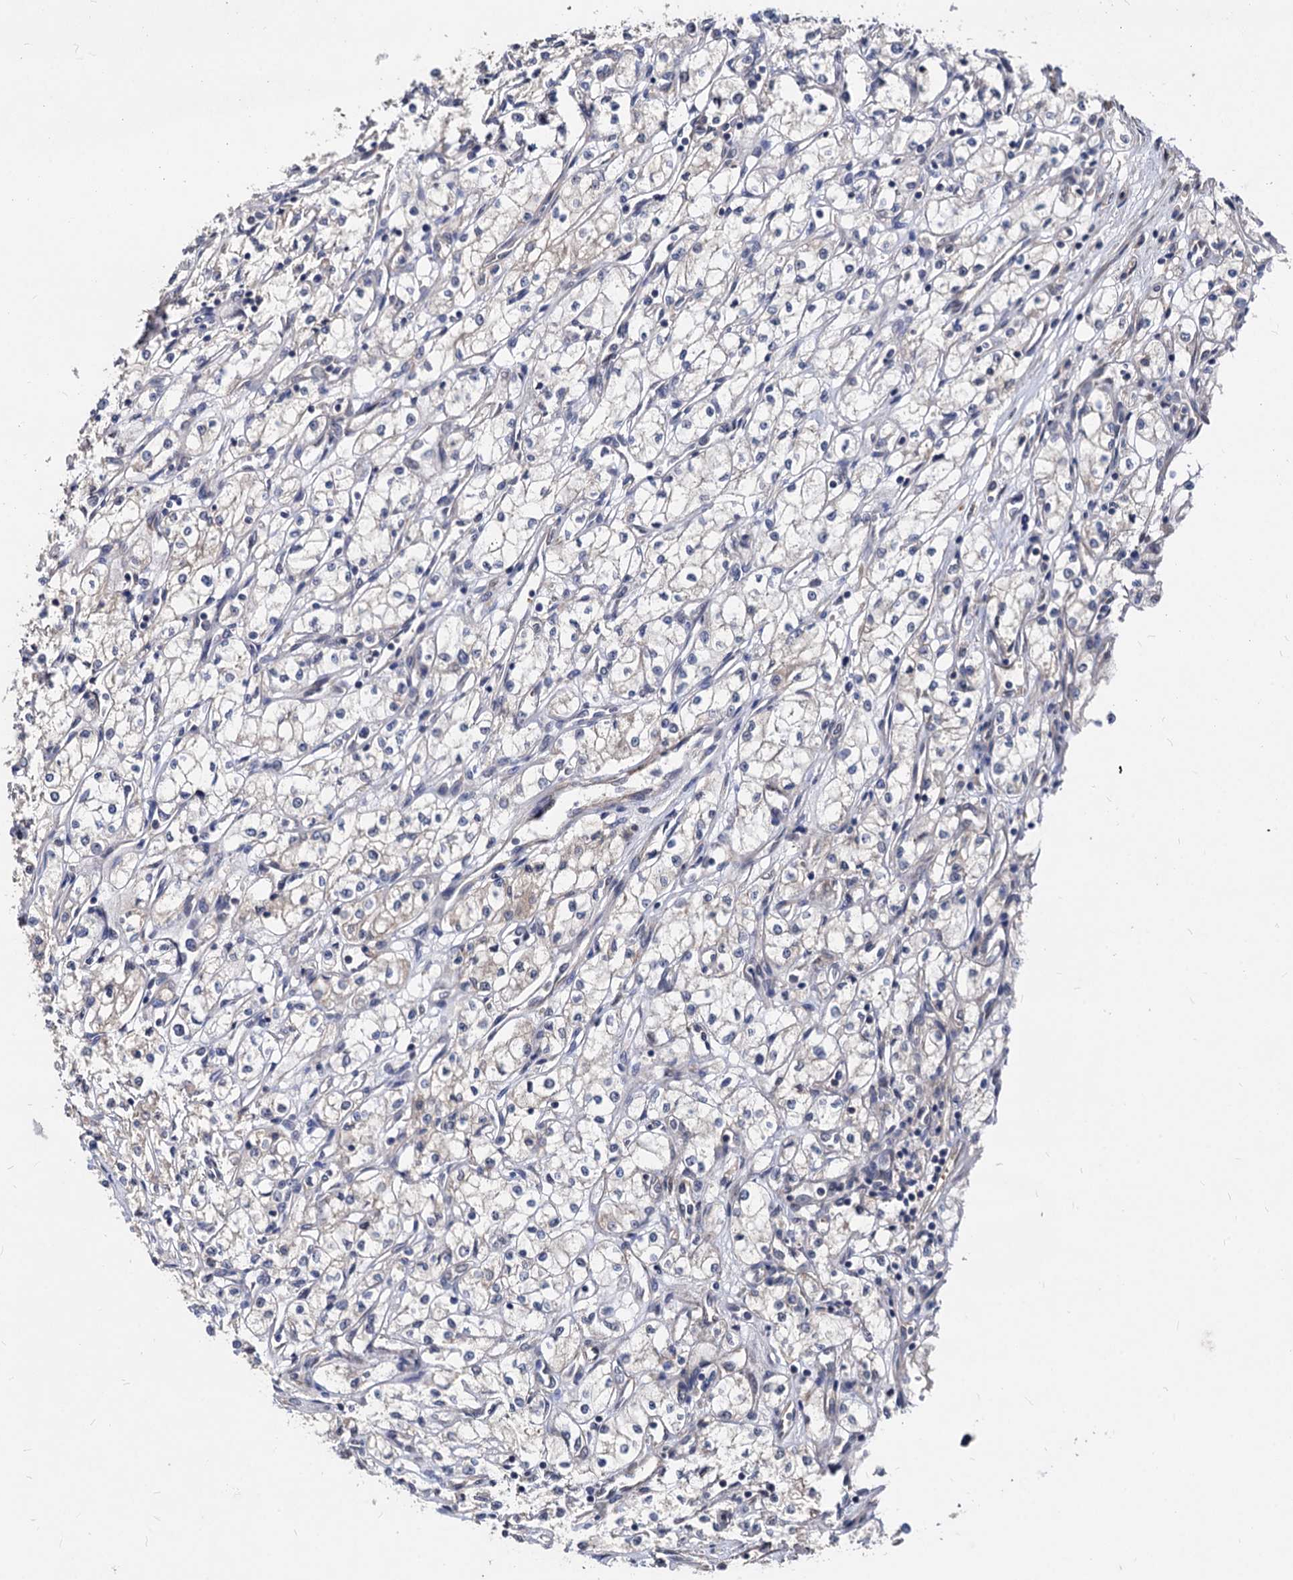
{"staining": {"intensity": "negative", "quantity": "none", "location": "none"}, "tissue": "renal cancer", "cell_type": "Tumor cells", "image_type": "cancer", "snomed": [{"axis": "morphology", "description": "Adenocarcinoma, NOS"}, {"axis": "topography", "description": "Kidney"}], "caption": "Tumor cells show no significant protein positivity in adenocarcinoma (renal).", "gene": "PSMD4", "patient": {"sex": "male", "age": 59}}